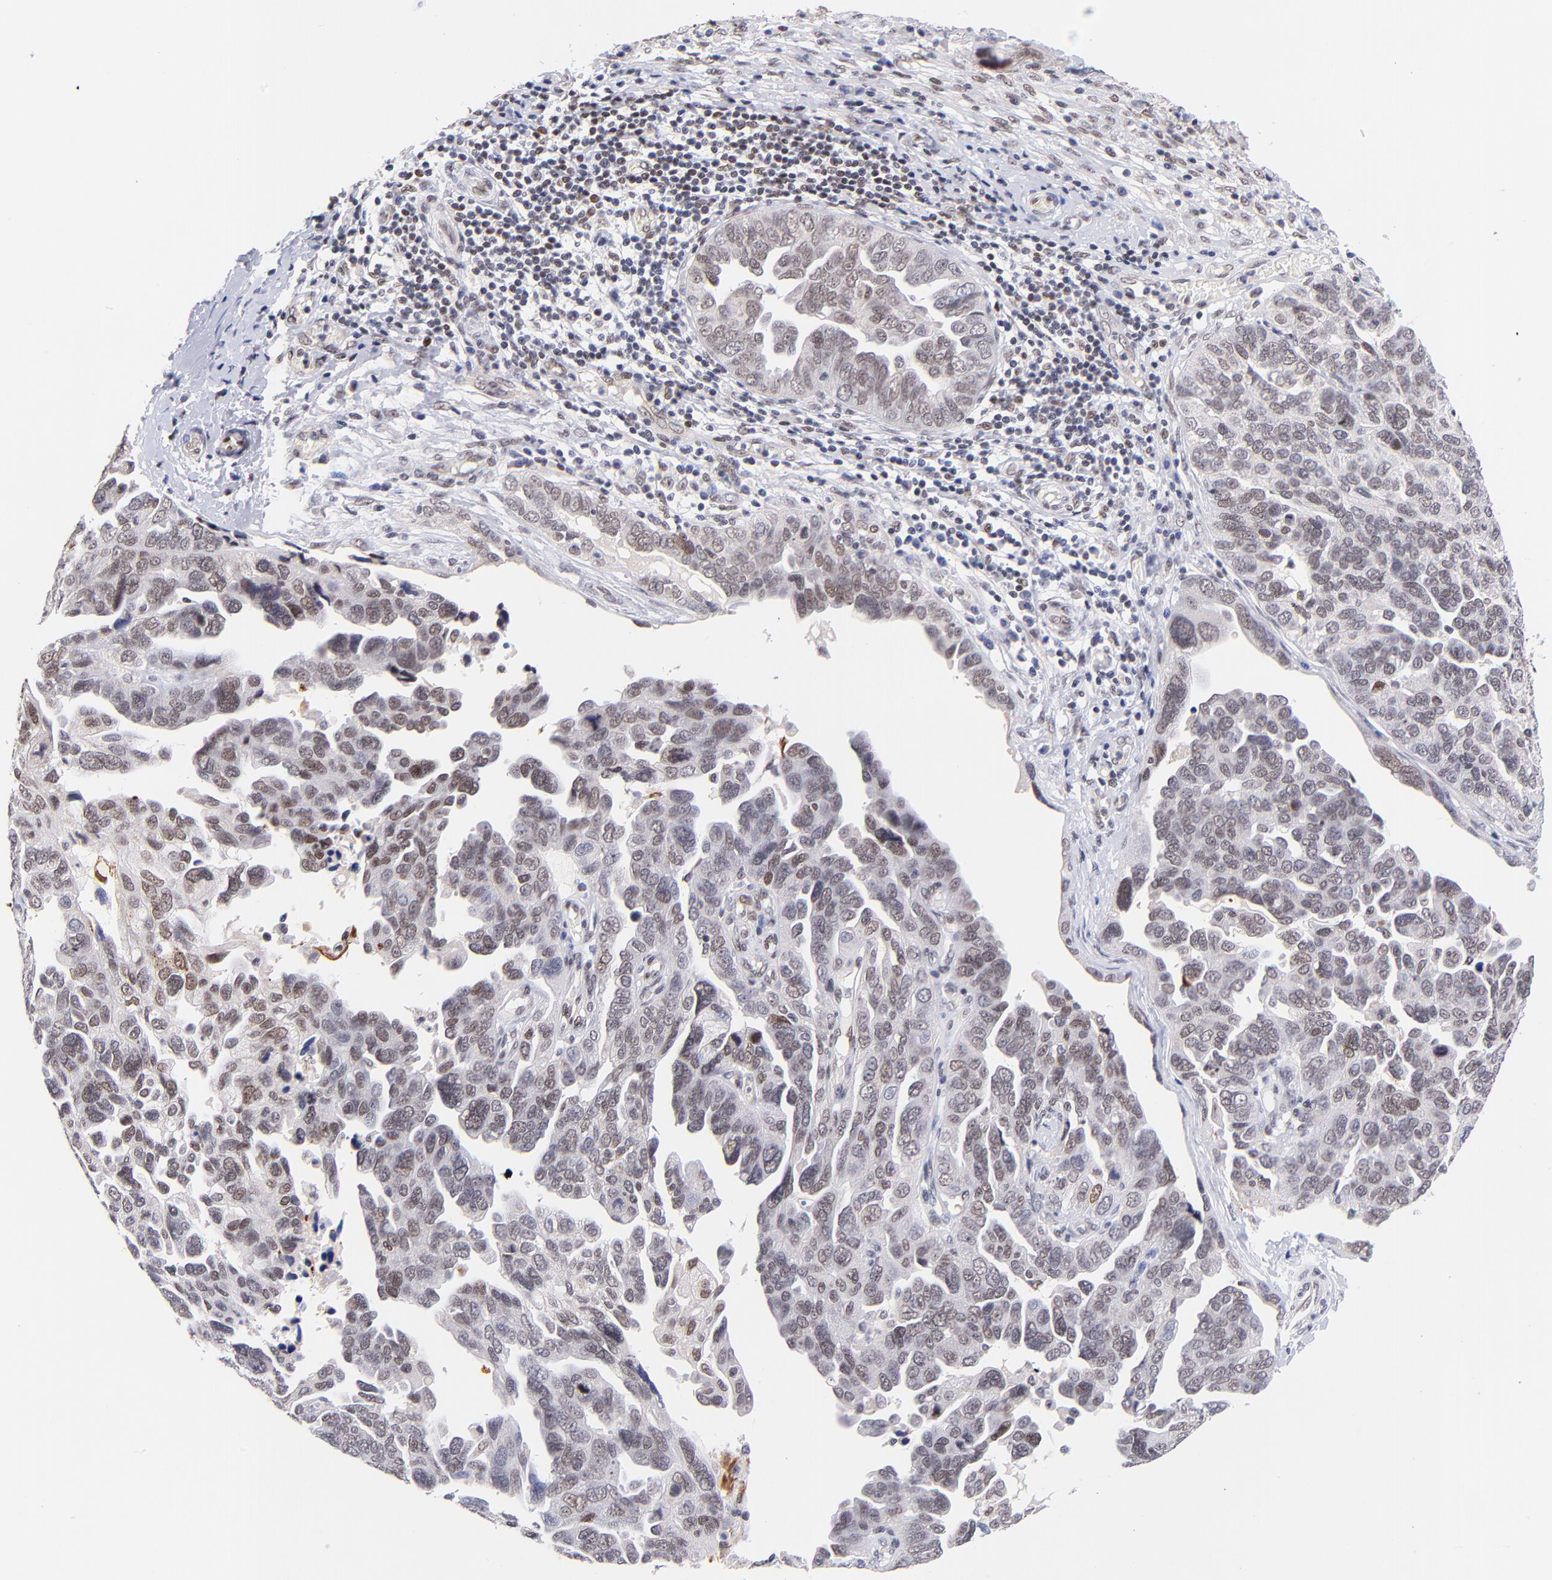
{"staining": {"intensity": "moderate", "quantity": ">75%", "location": "nuclear"}, "tissue": "ovarian cancer", "cell_type": "Tumor cells", "image_type": "cancer", "snomed": [{"axis": "morphology", "description": "Cystadenocarcinoma, serous, NOS"}, {"axis": "topography", "description": "Ovary"}], "caption": "A histopathology image of ovarian cancer stained for a protein demonstrates moderate nuclear brown staining in tumor cells.", "gene": "MIDEAS", "patient": {"sex": "female", "age": 64}}